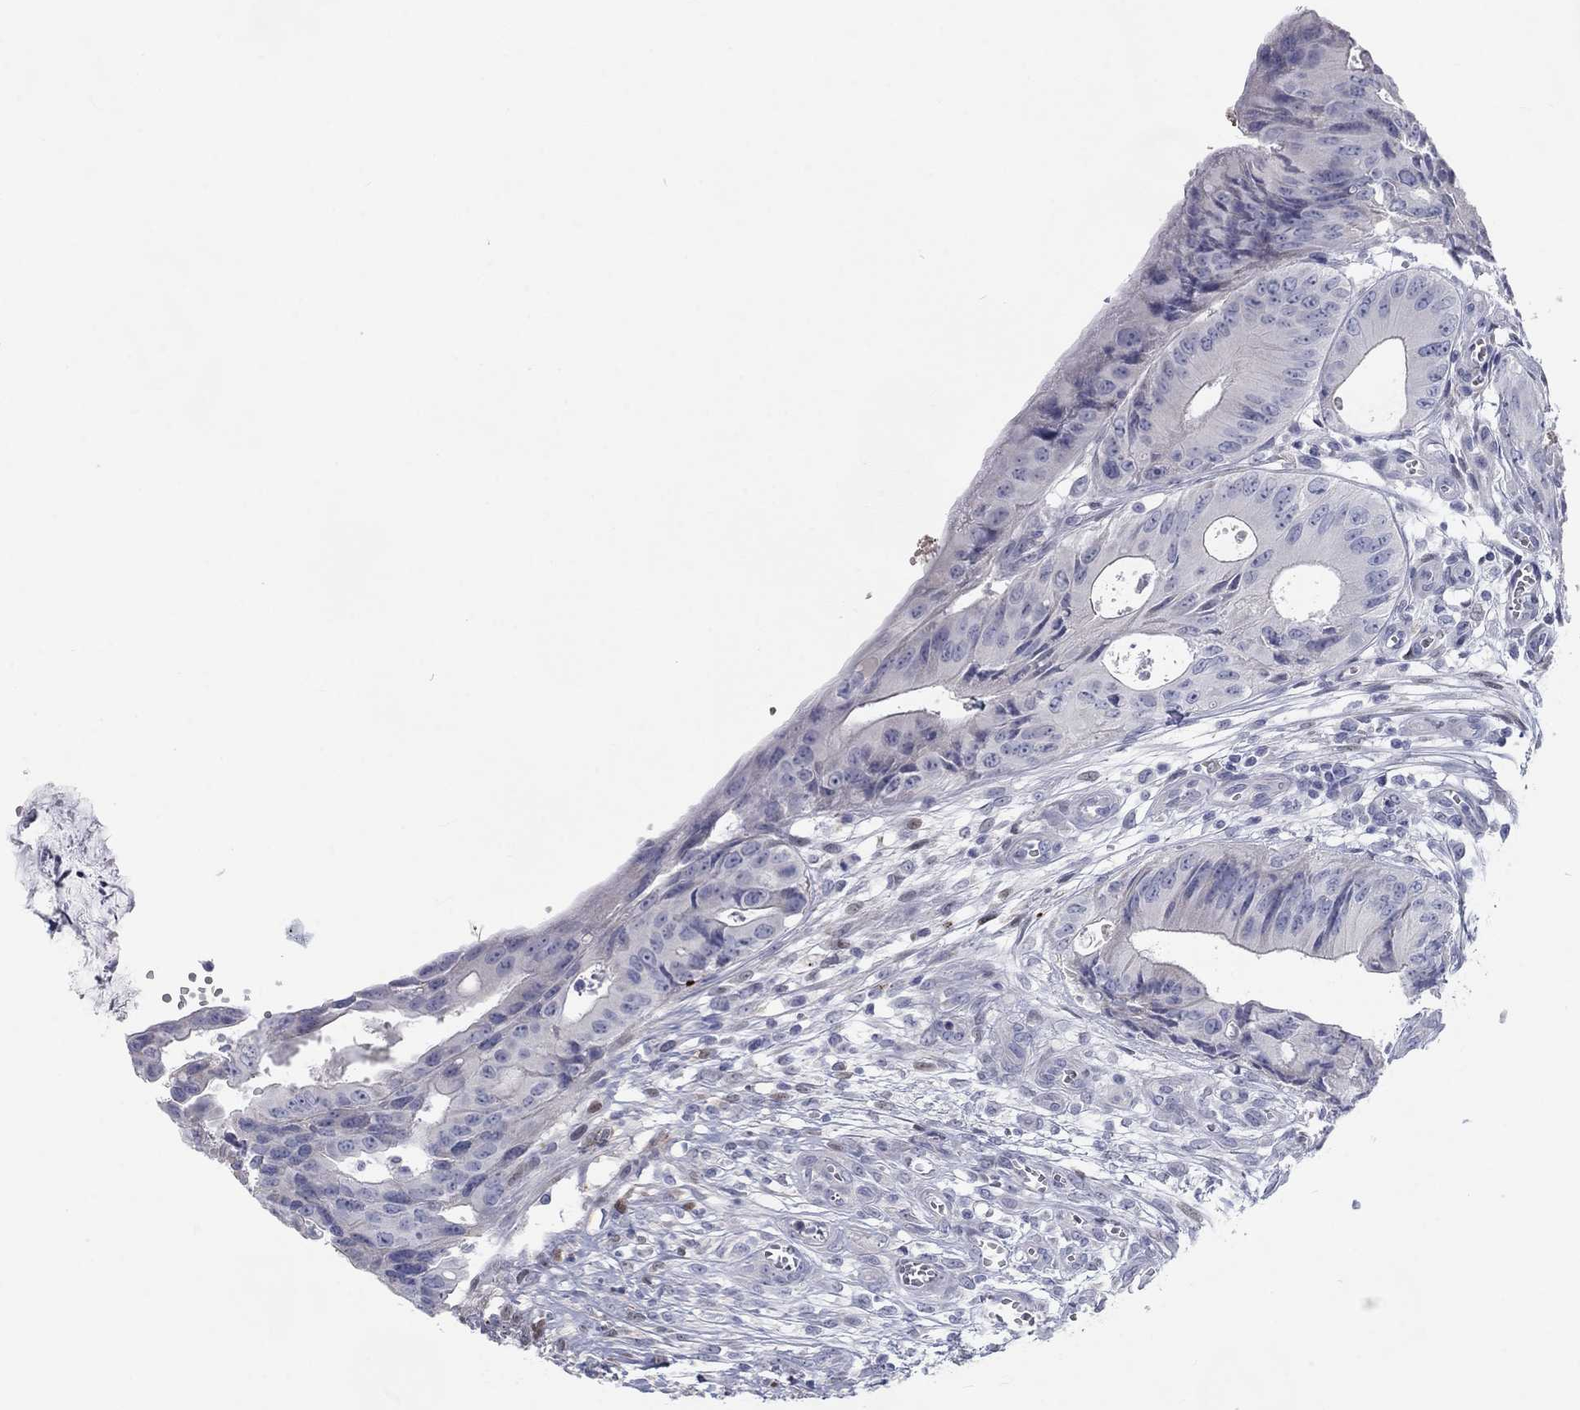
{"staining": {"intensity": "negative", "quantity": "none", "location": "none"}, "tissue": "colorectal cancer", "cell_type": "Tumor cells", "image_type": "cancer", "snomed": [{"axis": "morphology", "description": "Normal tissue, NOS"}, {"axis": "morphology", "description": "Adenocarcinoma, NOS"}, {"axis": "topography", "description": "Colon"}], "caption": "Colorectal adenocarcinoma stained for a protein using immunohistochemistry (IHC) reveals no staining tumor cells.", "gene": "CALB1", "patient": {"sex": "male", "age": 65}}